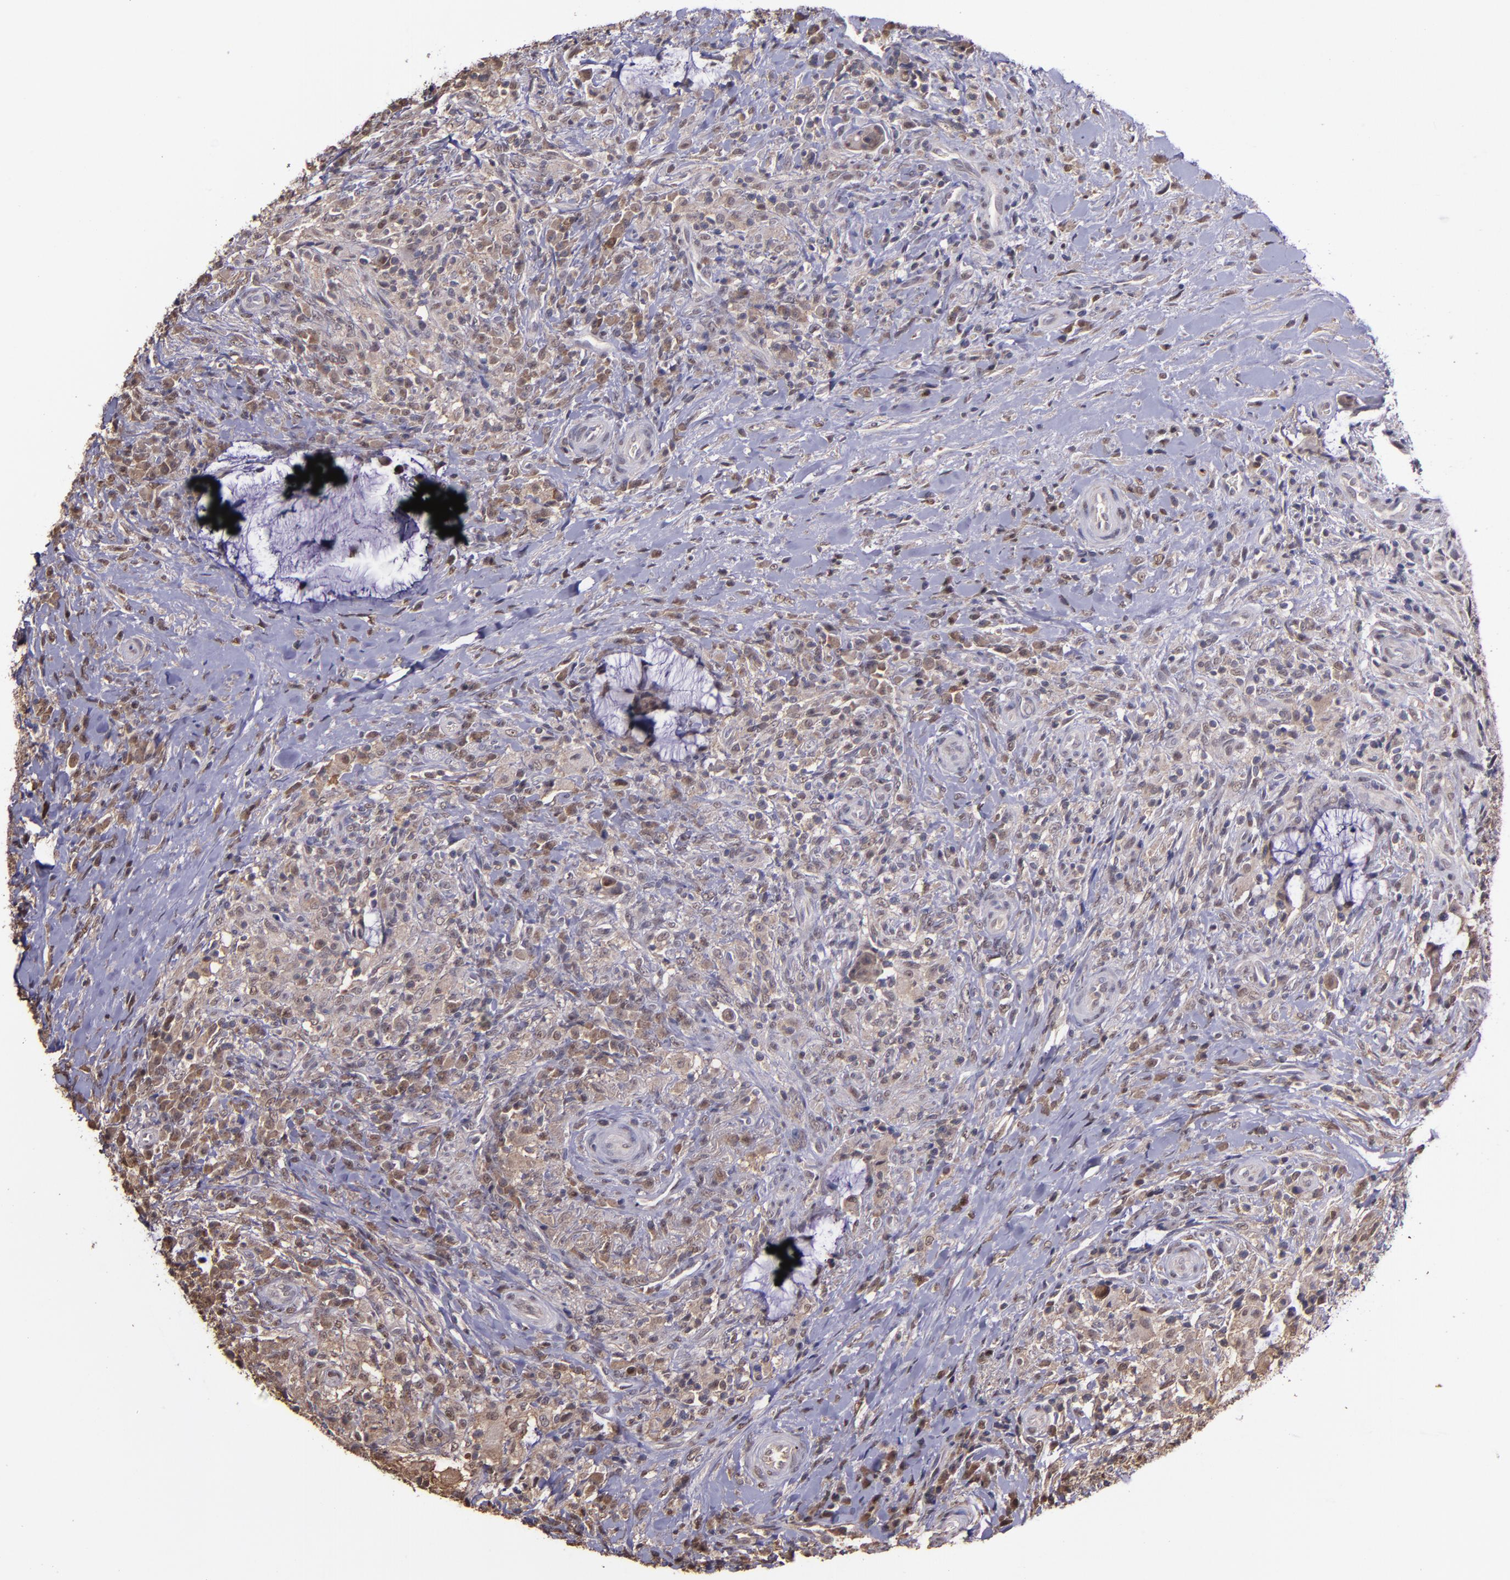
{"staining": {"intensity": "weak", "quantity": ">75%", "location": "cytoplasmic/membranous"}, "tissue": "colorectal cancer", "cell_type": "Tumor cells", "image_type": "cancer", "snomed": [{"axis": "morphology", "description": "Adenocarcinoma, NOS"}, {"axis": "topography", "description": "Rectum"}], "caption": "Immunohistochemical staining of colorectal adenocarcinoma exhibits weak cytoplasmic/membranous protein expression in approximately >75% of tumor cells. (DAB (3,3'-diaminobenzidine) IHC with brightfield microscopy, high magnification).", "gene": "SERPINF2", "patient": {"sex": "female", "age": 71}}